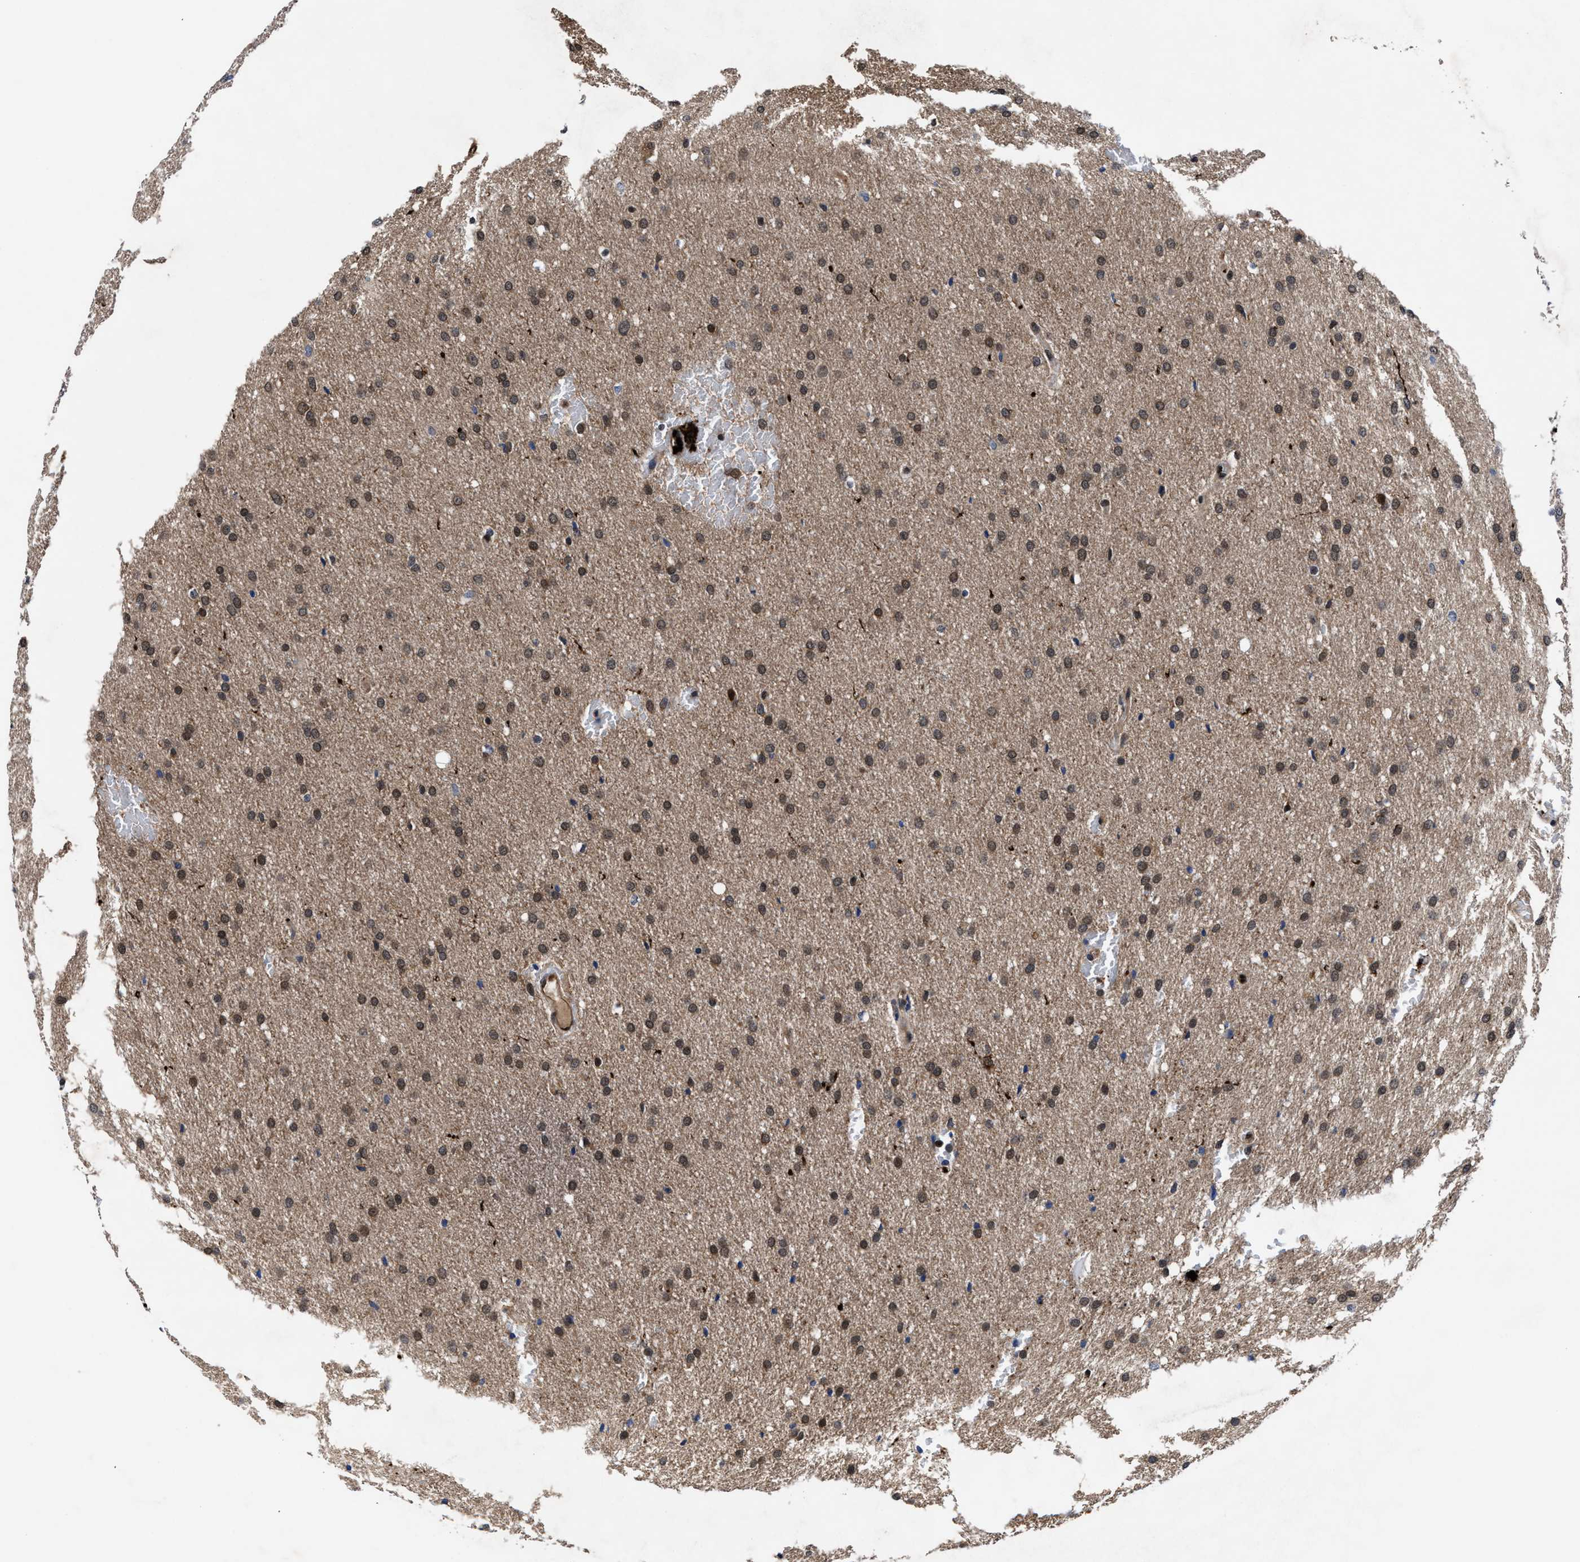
{"staining": {"intensity": "weak", "quantity": "25%-75%", "location": "cytoplasmic/membranous,nuclear"}, "tissue": "glioma", "cell_type": "Tumor cells", "image_type": "cancer", "snomed": [{"axis": "morphology", "description": "Glioma, malignant, Low grade"}, {"axis": "topography", "description": "Brain"}], "caption": "Glioma stained with a brown dye demonstrates weak cytoplasmic/membranous and nuclear positive staining in approximately 25%-75% of tumor cells.", "gene": "ACLY", "patient": {"sex": "female", "age": 37}}